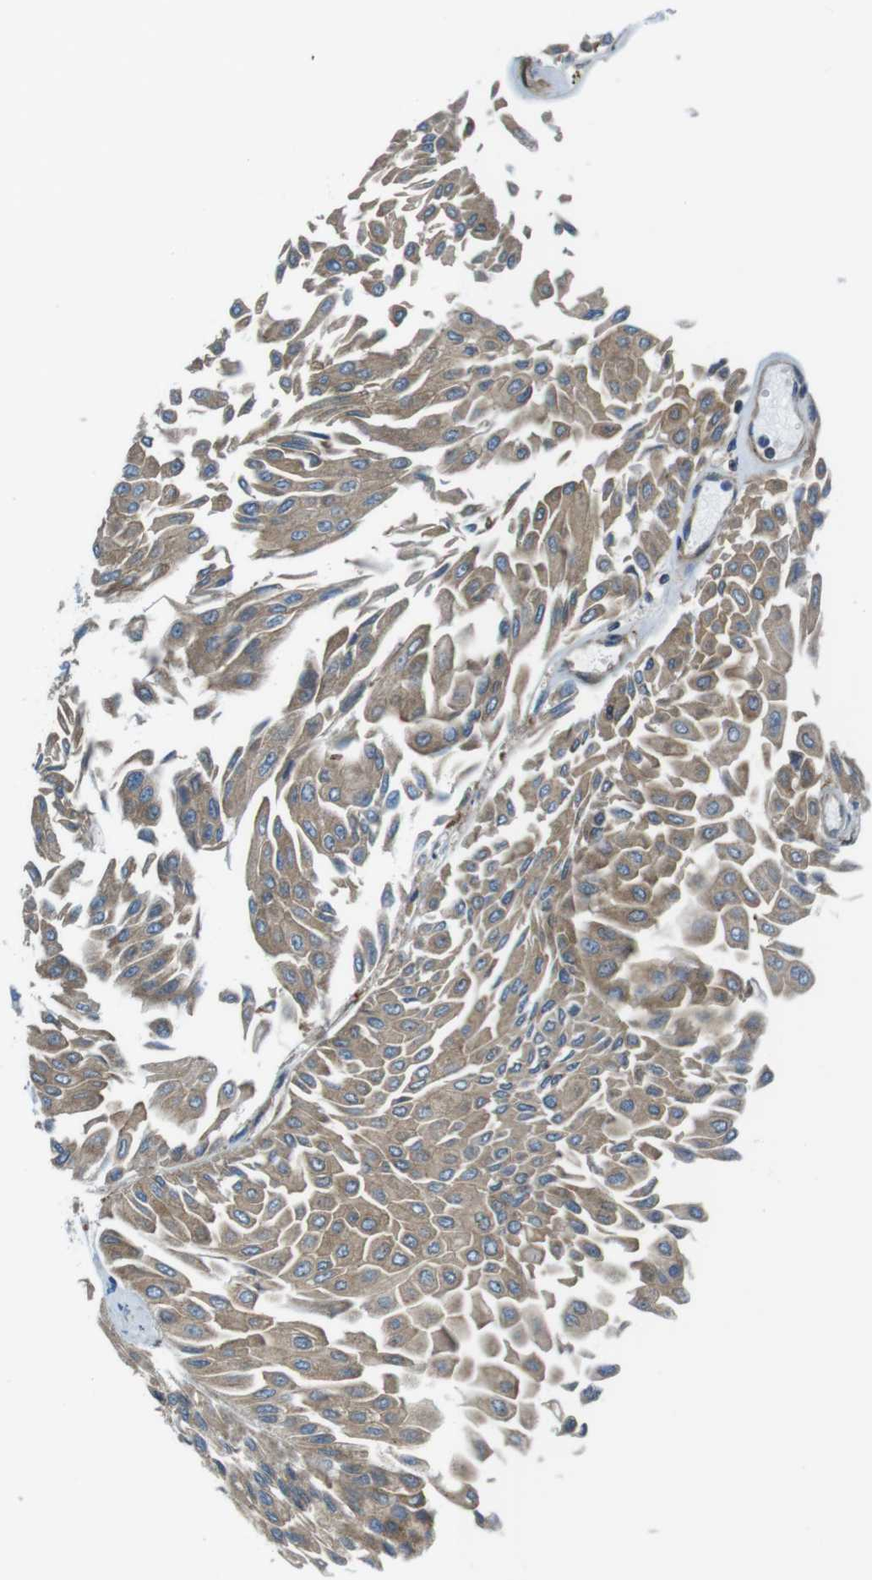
{"staining": {"intensity": "moderate", "quantity": ">75%", "location": "cytoplasmic/membranous"}, "tissue": "urothelial cancer", "cell_type": "Tumor cells", "image_type": "cancer", "snomed": [{"axis": "morphology", "description": "Urothelial carcinoma, Low grade"}, {"axis": "topography", "description": "Urinary bladder"}], "caption": "The histopathology image demonstrates a brown stain indicating the presence of a protein in the cytoplasmic/membranous of tumor cells in low-grade urothelial carcinoma.", "gene": "TES", "patient": {"sex": "male", "age": 67}}